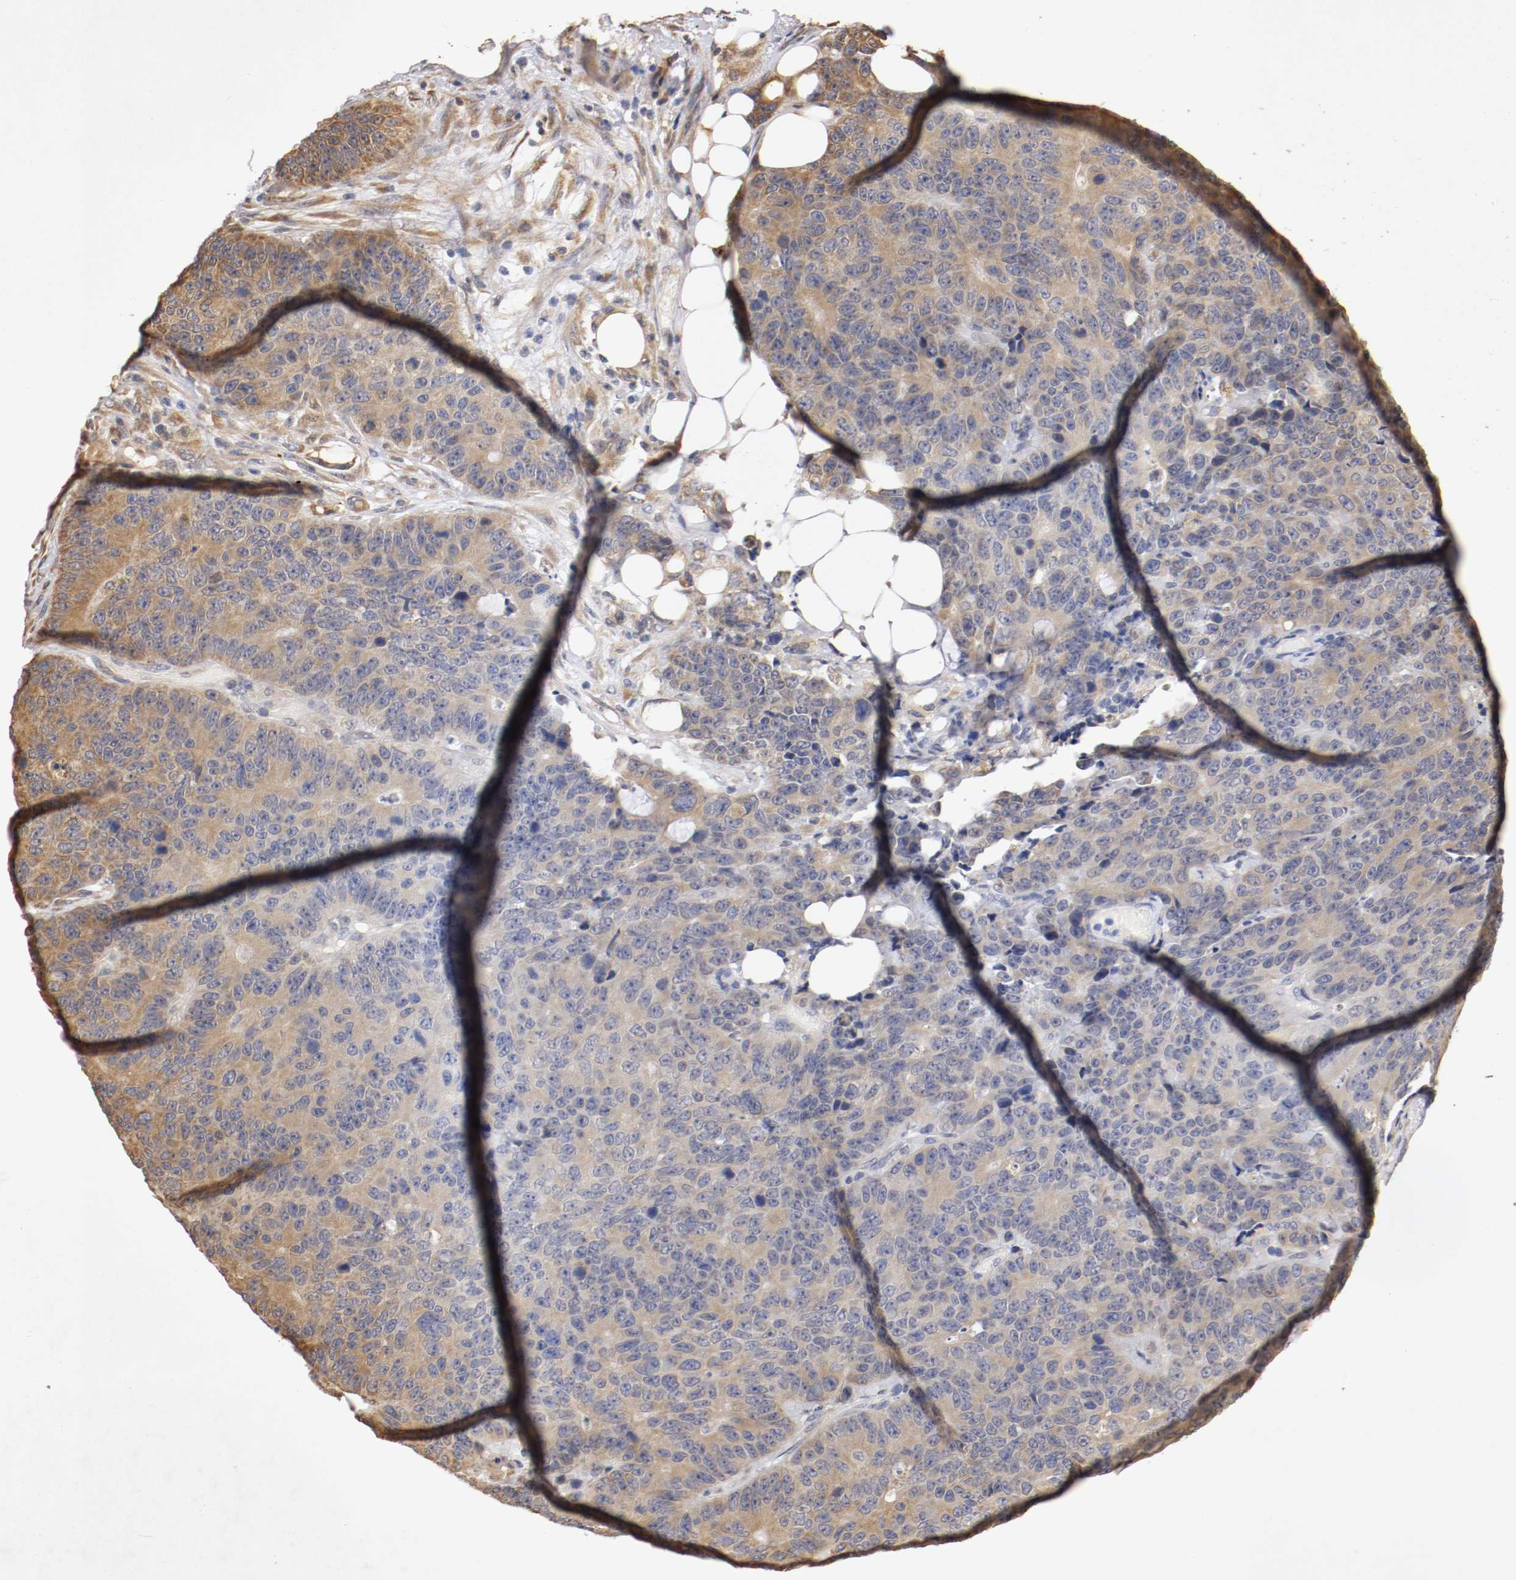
{"staining": {"intensity": "weak", "quantity": "25%-75%", "location": "cytoplasmic/membranous"}, "tissue": "colorectal cancer", "cell_type": "Tumor cells", "image_type": "cancer", "snomed": [{"axis": "morphology", "description": "Adenocarcinoma, NOS"}, {"axis": "topography", "description": "Colon"}], "caption": "Human adenocarcinoma (colorectal) stained for a protein (brown) shows weak cytoplasmic/membranous positive expression in approximately 25%-75% of tumor cells.", "gene": "VEZT", "patient": {"sex": "female", "age": 86}}